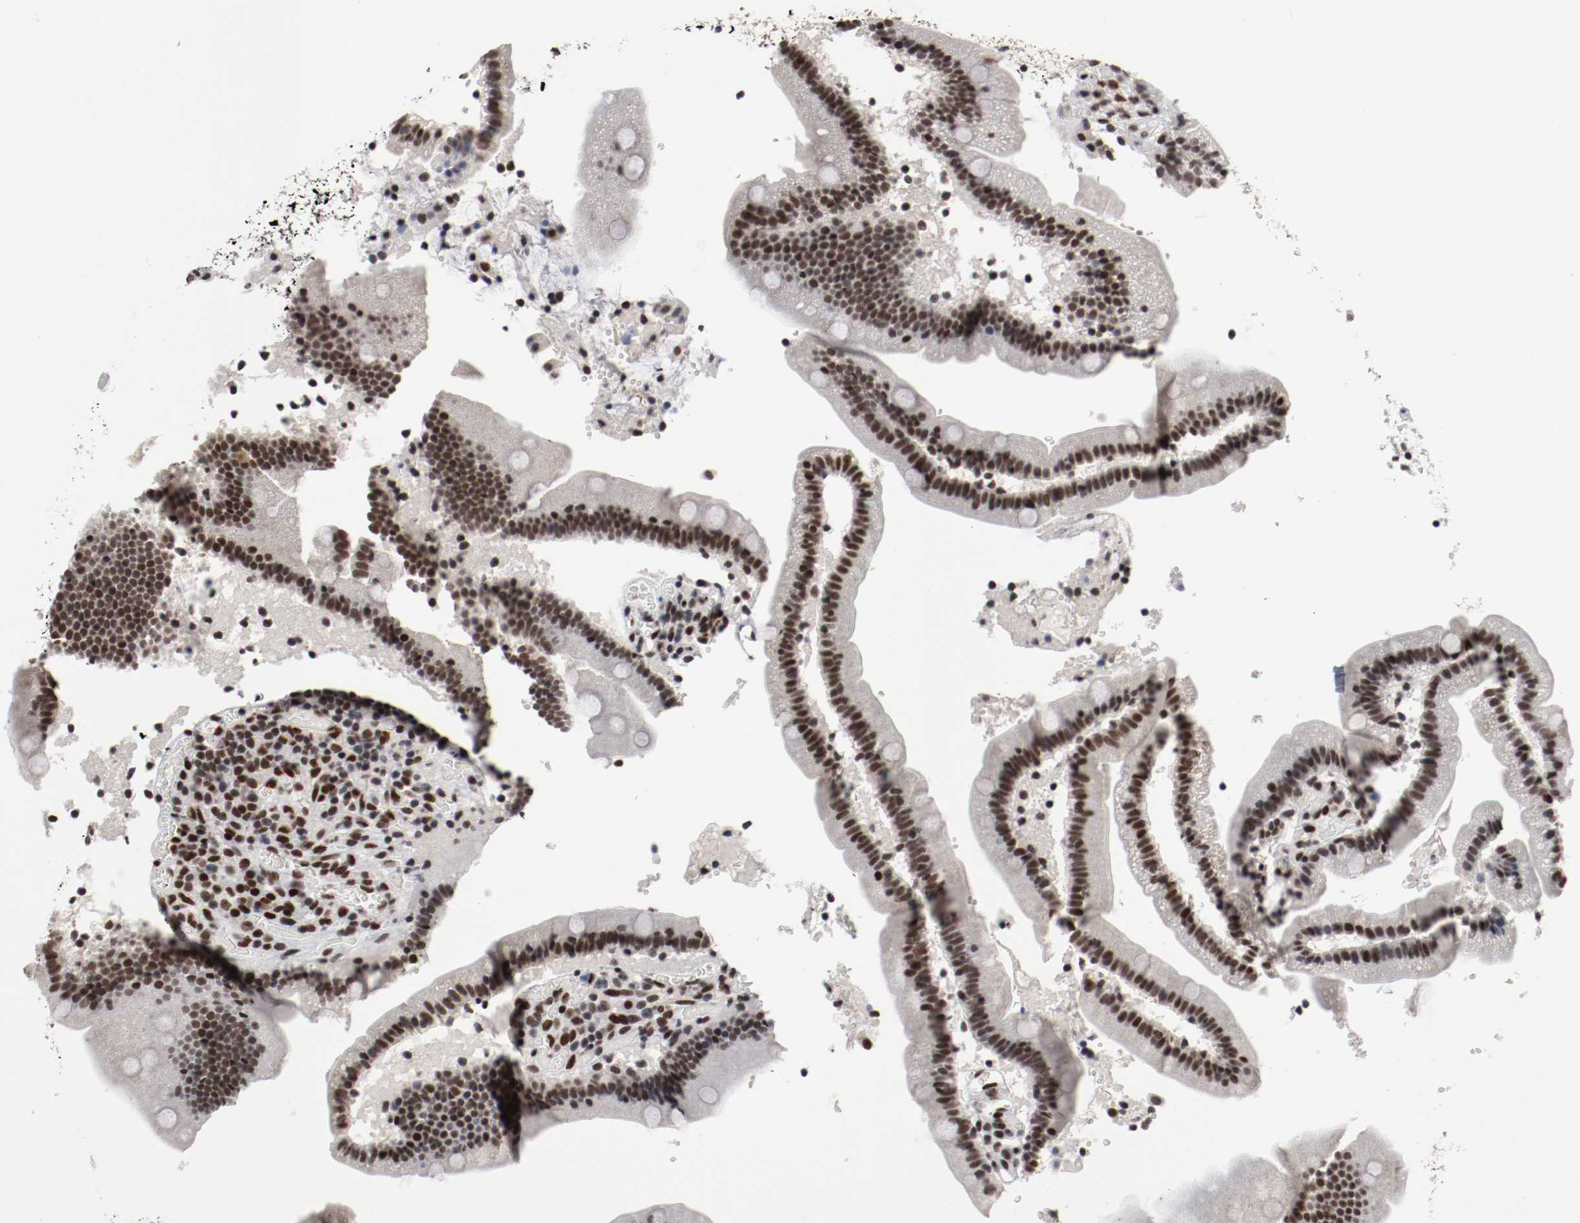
{"staining": {"intensity": "moderate", "quantity": "25%-75%", "location": "nuclear"}, "tissue": "duodenum", "cell_type": "Glandular cells", "image_type": "normal", "snomed": [{"axis": "morphology", "description": "Normal tissue, NOS"}, {"axis": "topography", "description": "Duodenum"}], "caption": "Duodenum stained for a protein (brown) demonstrates moderate nuclear positive expression in approximately 25%-75% of glandular cells.", "gene": "MEF2D", "patient": {"sex": "male", "age": 66}}